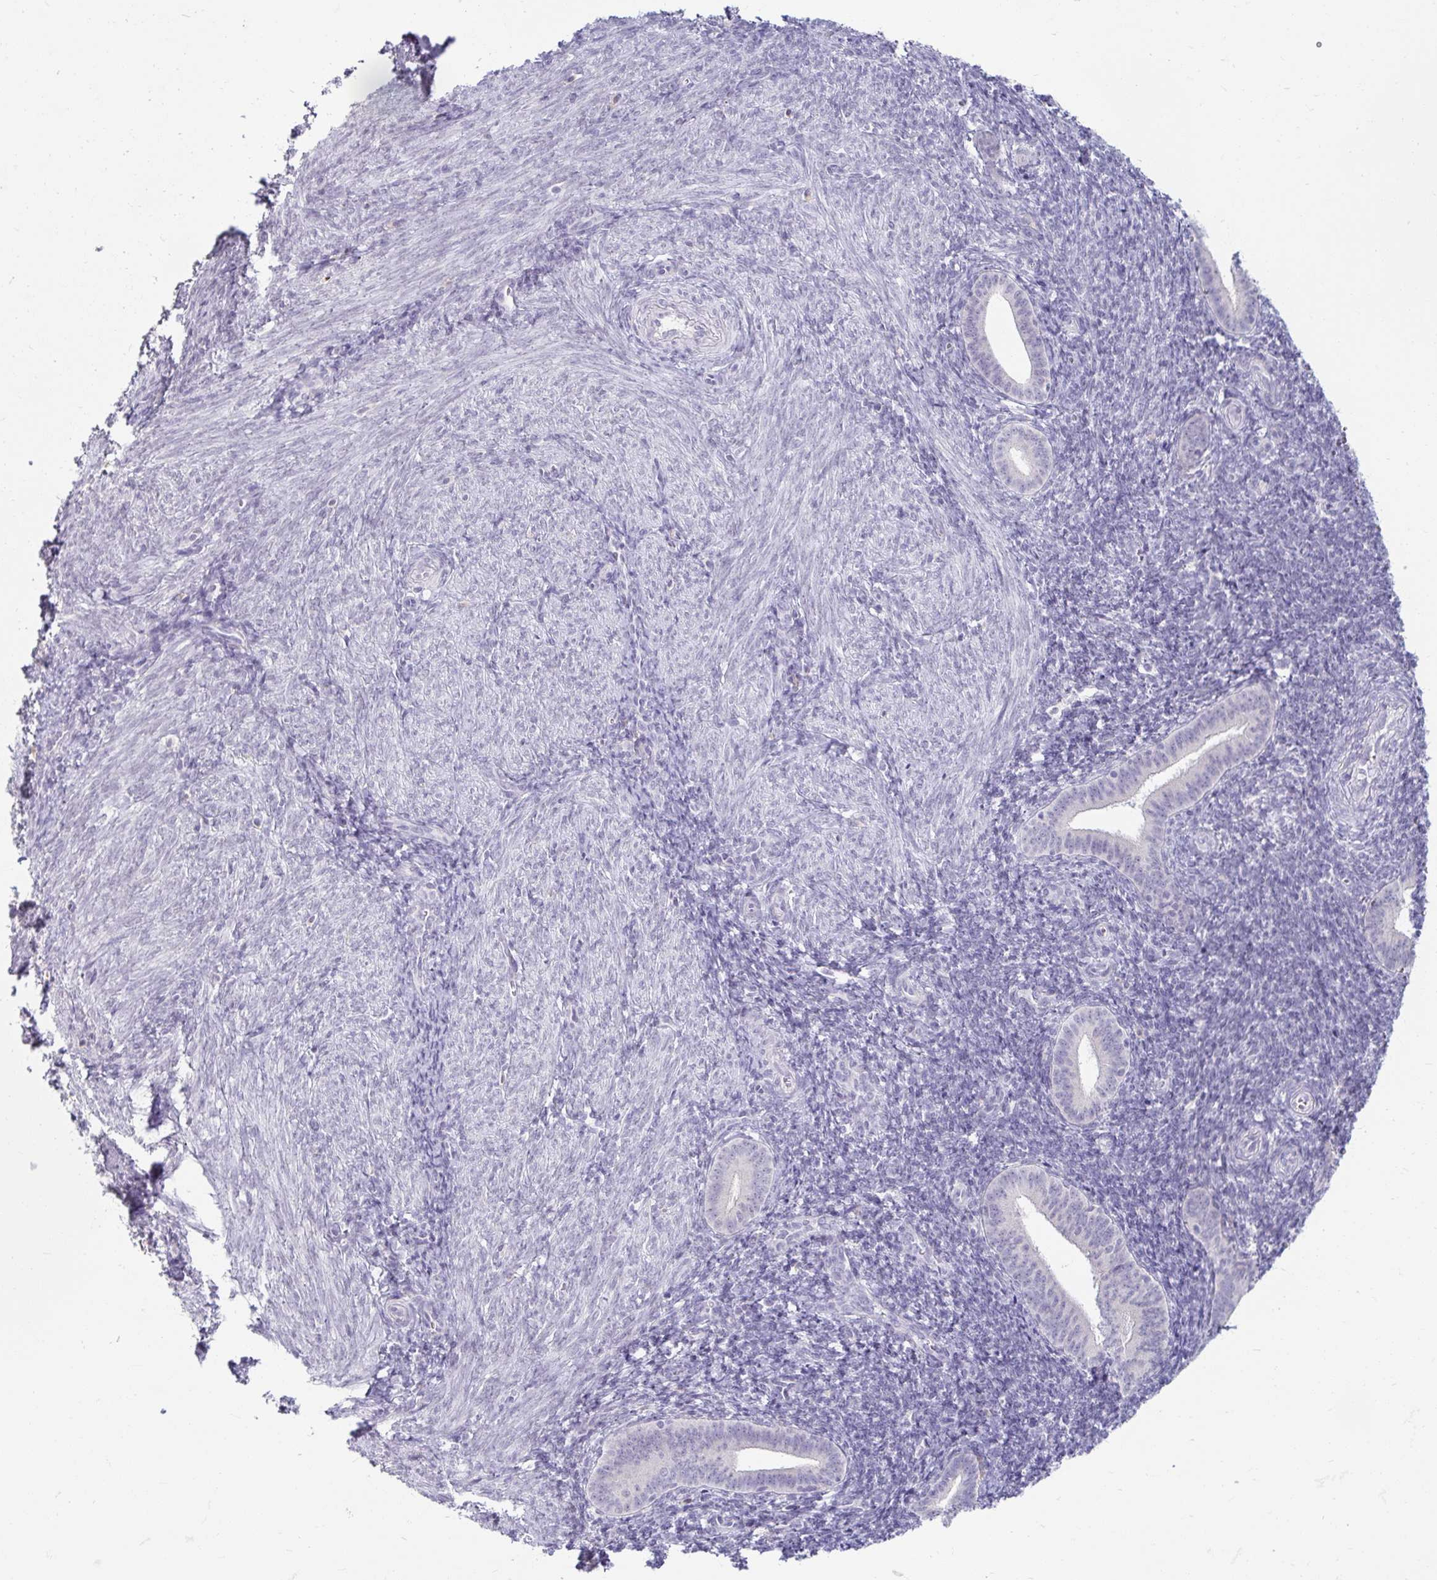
{"staining": {"intensity": "negative", "quantity": "none", "location": "none"}, "tissue": "endometrium", "cell_type": "Cells in endometrial stroma", "image_type": "normal", "snomed": [{"axis": "morphology", "description": "Normal tissue, NOS"}, {"axis": "topography", "description": "Endometrium"}], "caption": "High magnification brightfield microscopy of unremarkable endometrium stained with DAB (3,3'-diaminobenzidine) (brown) and counterstained with hematoxylin (blue): cells in endometrial stroma show no significant positivity.", "gene": "DDN", "patient": {"sex": "female", "age": 25}}